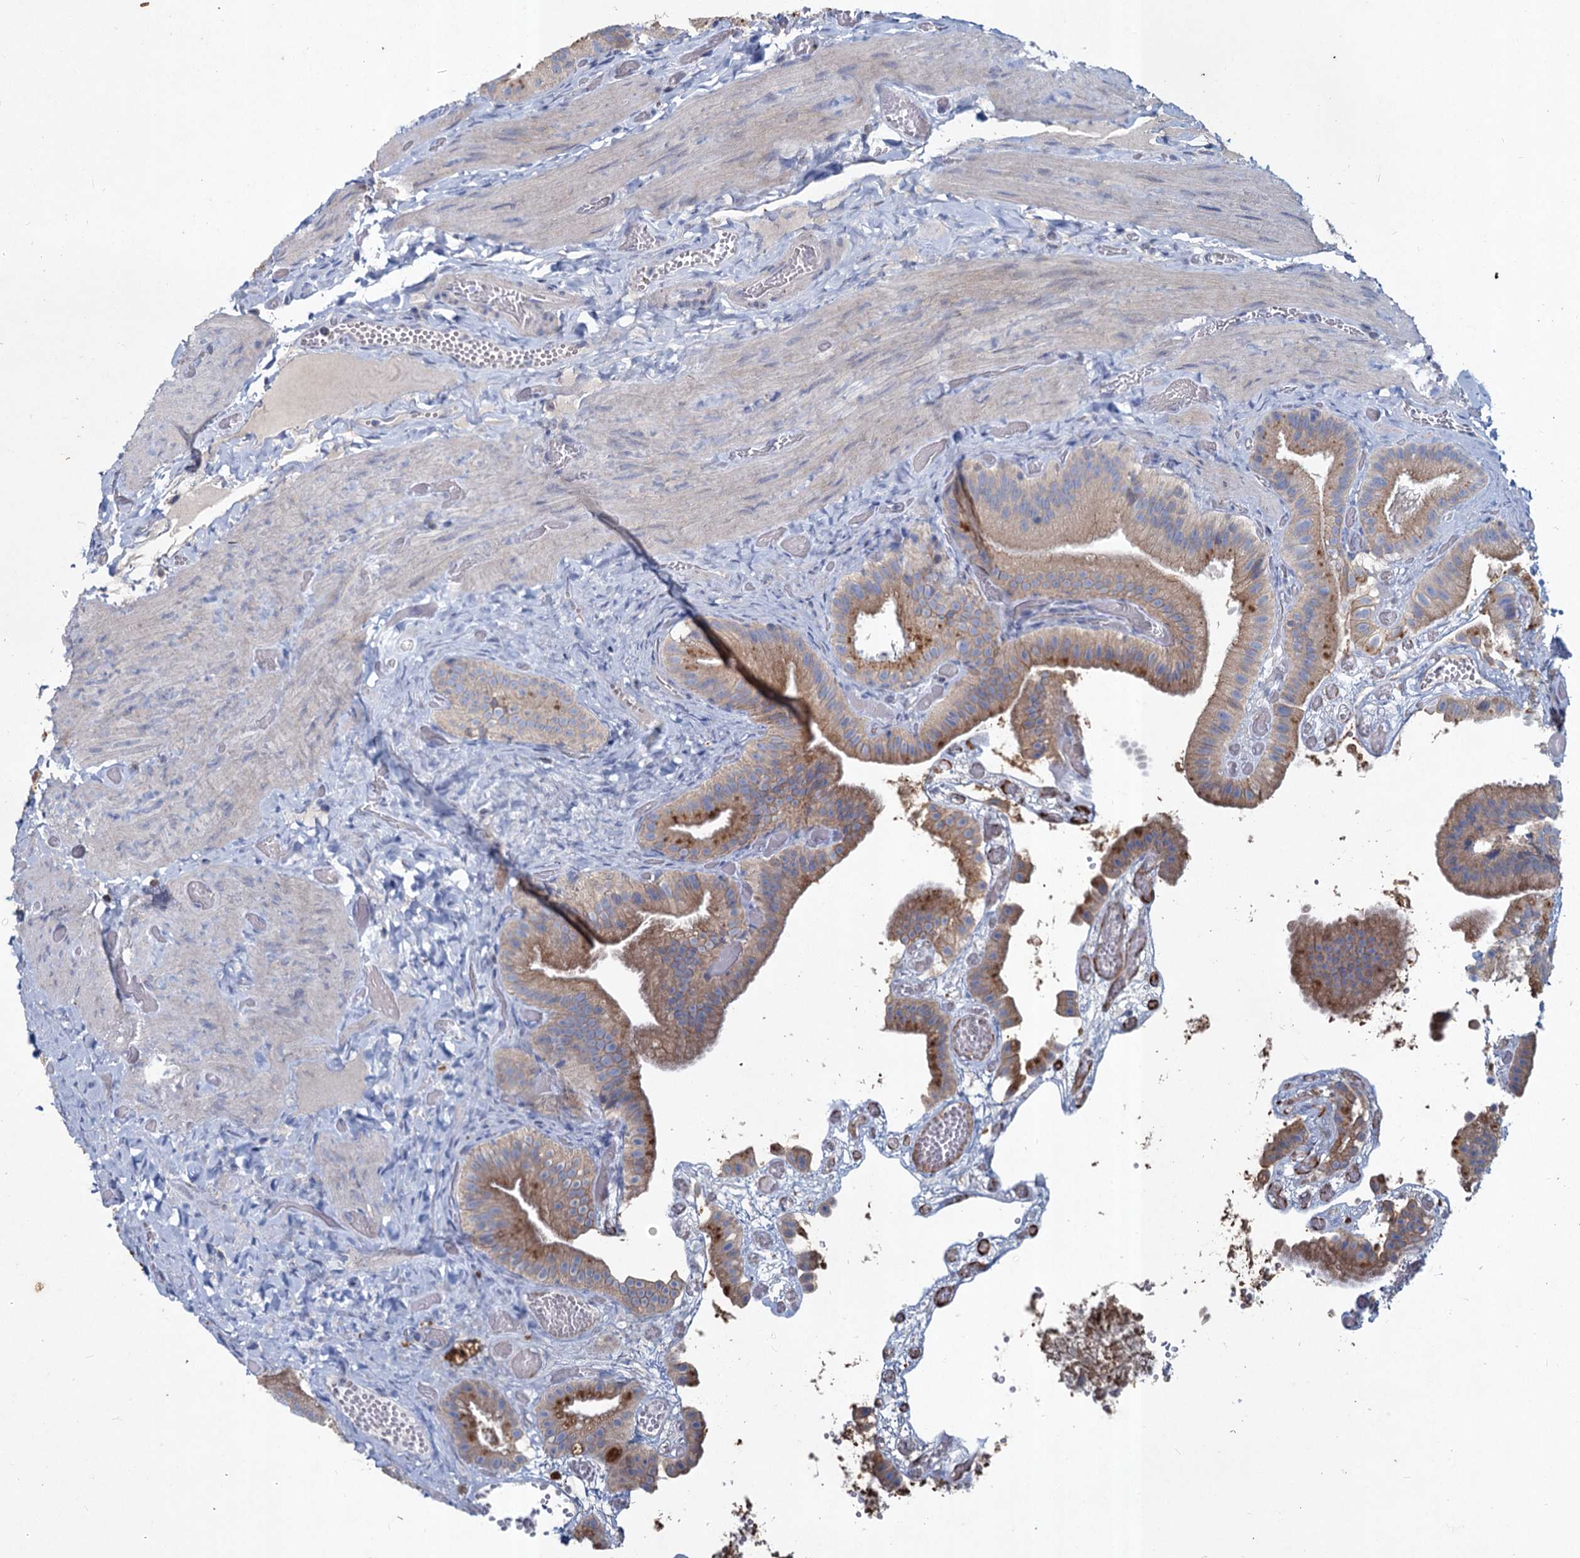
{"staining": {"intensity": "moderate", "quantity": ">75%", "location": "cytoplasmic/membranous"}, "tissue": "gallbladder", "cell_type": "Glandular cells", "image_type": "normal", "snomed": [{"axis": "morphology", "description": "Normal tissue, NOS"}, {"axis": "topography", "description": "Gallbladder"}], "caption": "The micrograph exhibits staining of unremarkable gallbladder, revealing moderate cytoplasmic/membranous protein staining (brown color) within glandular cells.", "gene": "TMX2", "patient": {"sex": "female", "age": 64}}